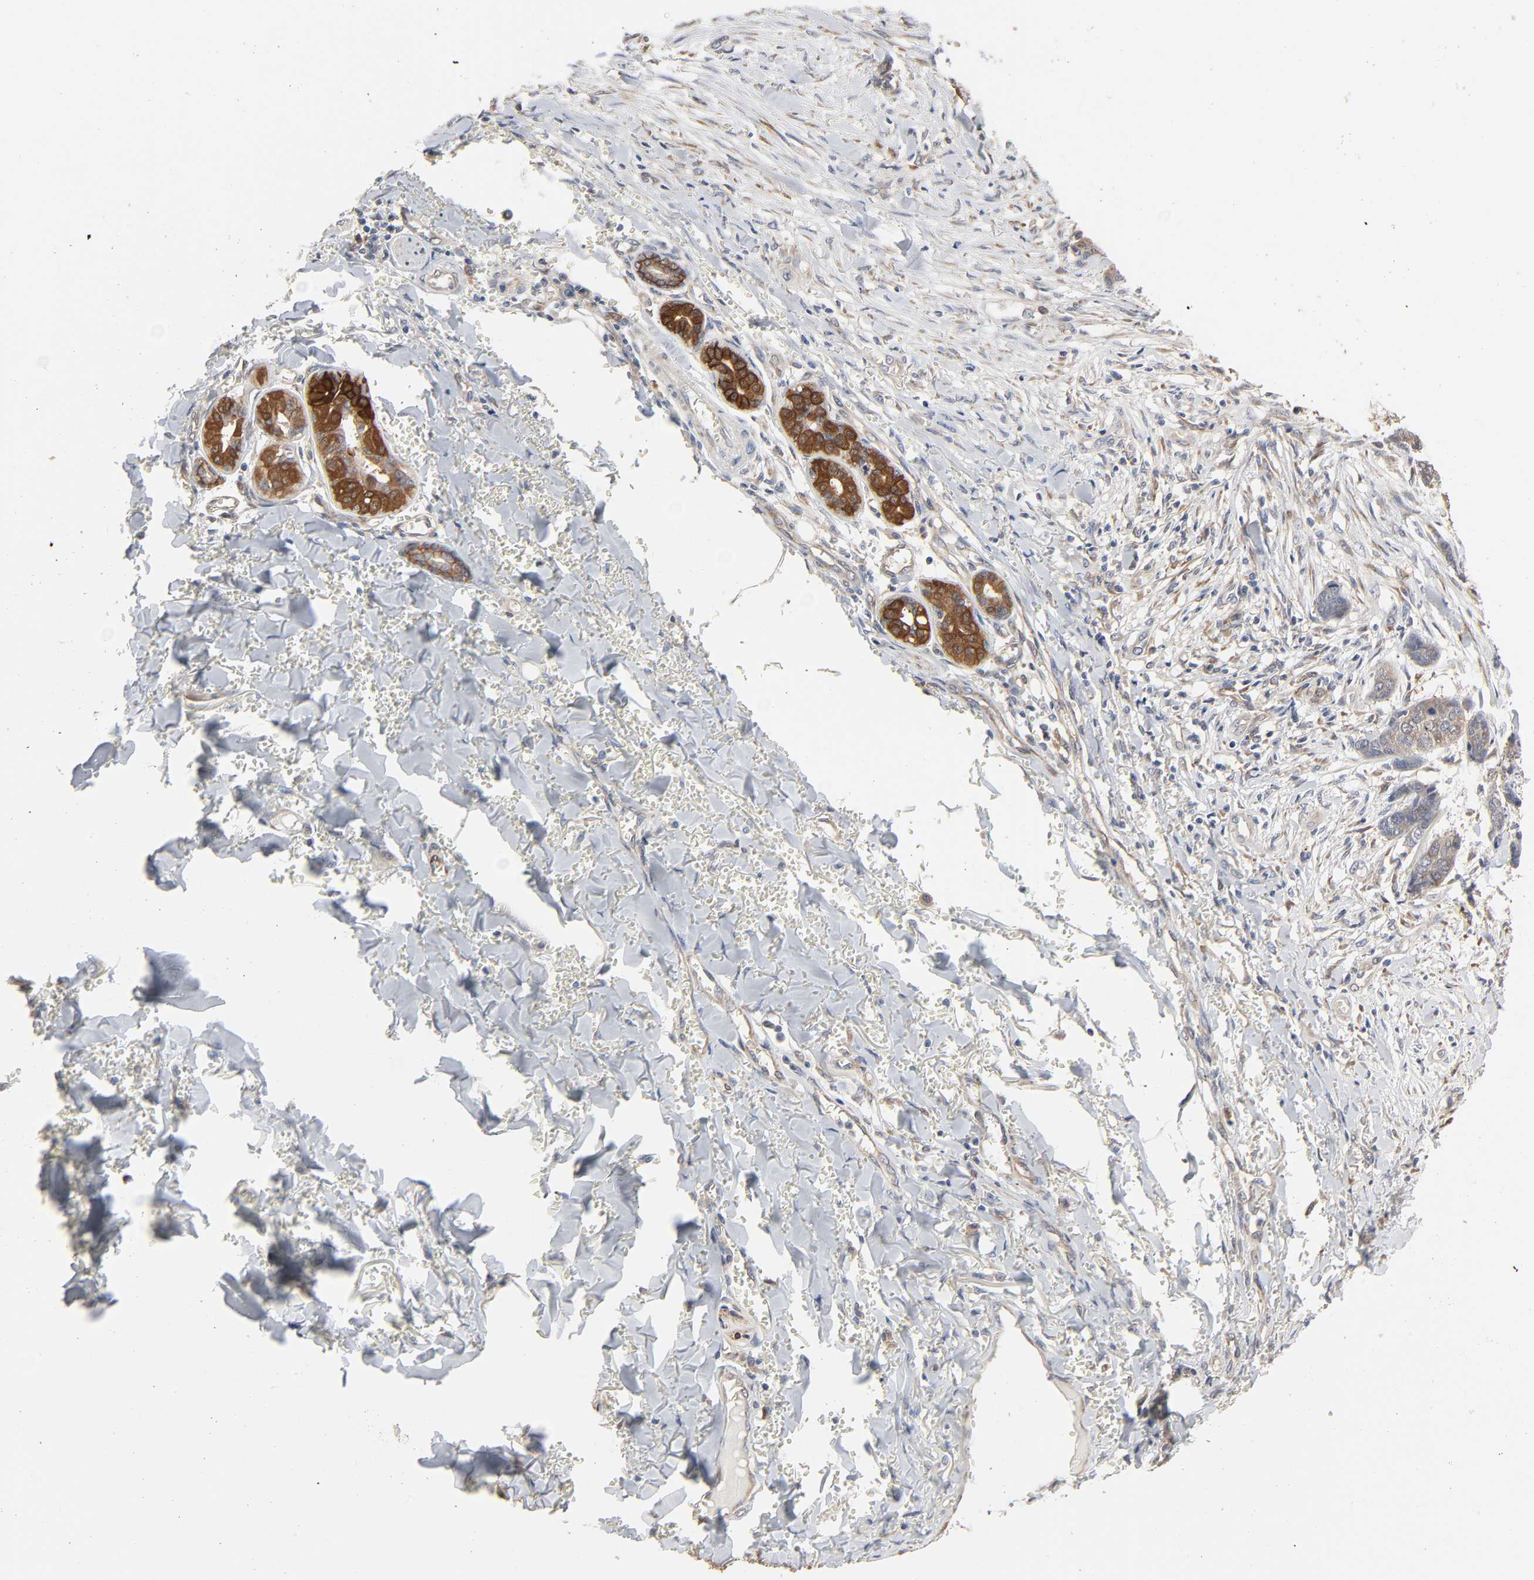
{"staining": {"intensity": "moderate", "quantity": ">75%", "location": "cytoplasmic/membranous"}, "tissue": "skin cancer", "cell_type": "Tumor cells", "image_type": "cancer", "snomed": [{"axis": "morphology", "description": "Basal cell carcinoma"}, {"axis": "topography", "description": "Skin"}], "caption": "Skin basal cell carcinoma stained for a protein exhibits moderate cytoplasmic/membranous positivity in tumor cells. The protein is shown in brown color, while the nuclei are stained blue.", "gene": "NDRG2", "patient": {"sex": "female", "age": 64}}